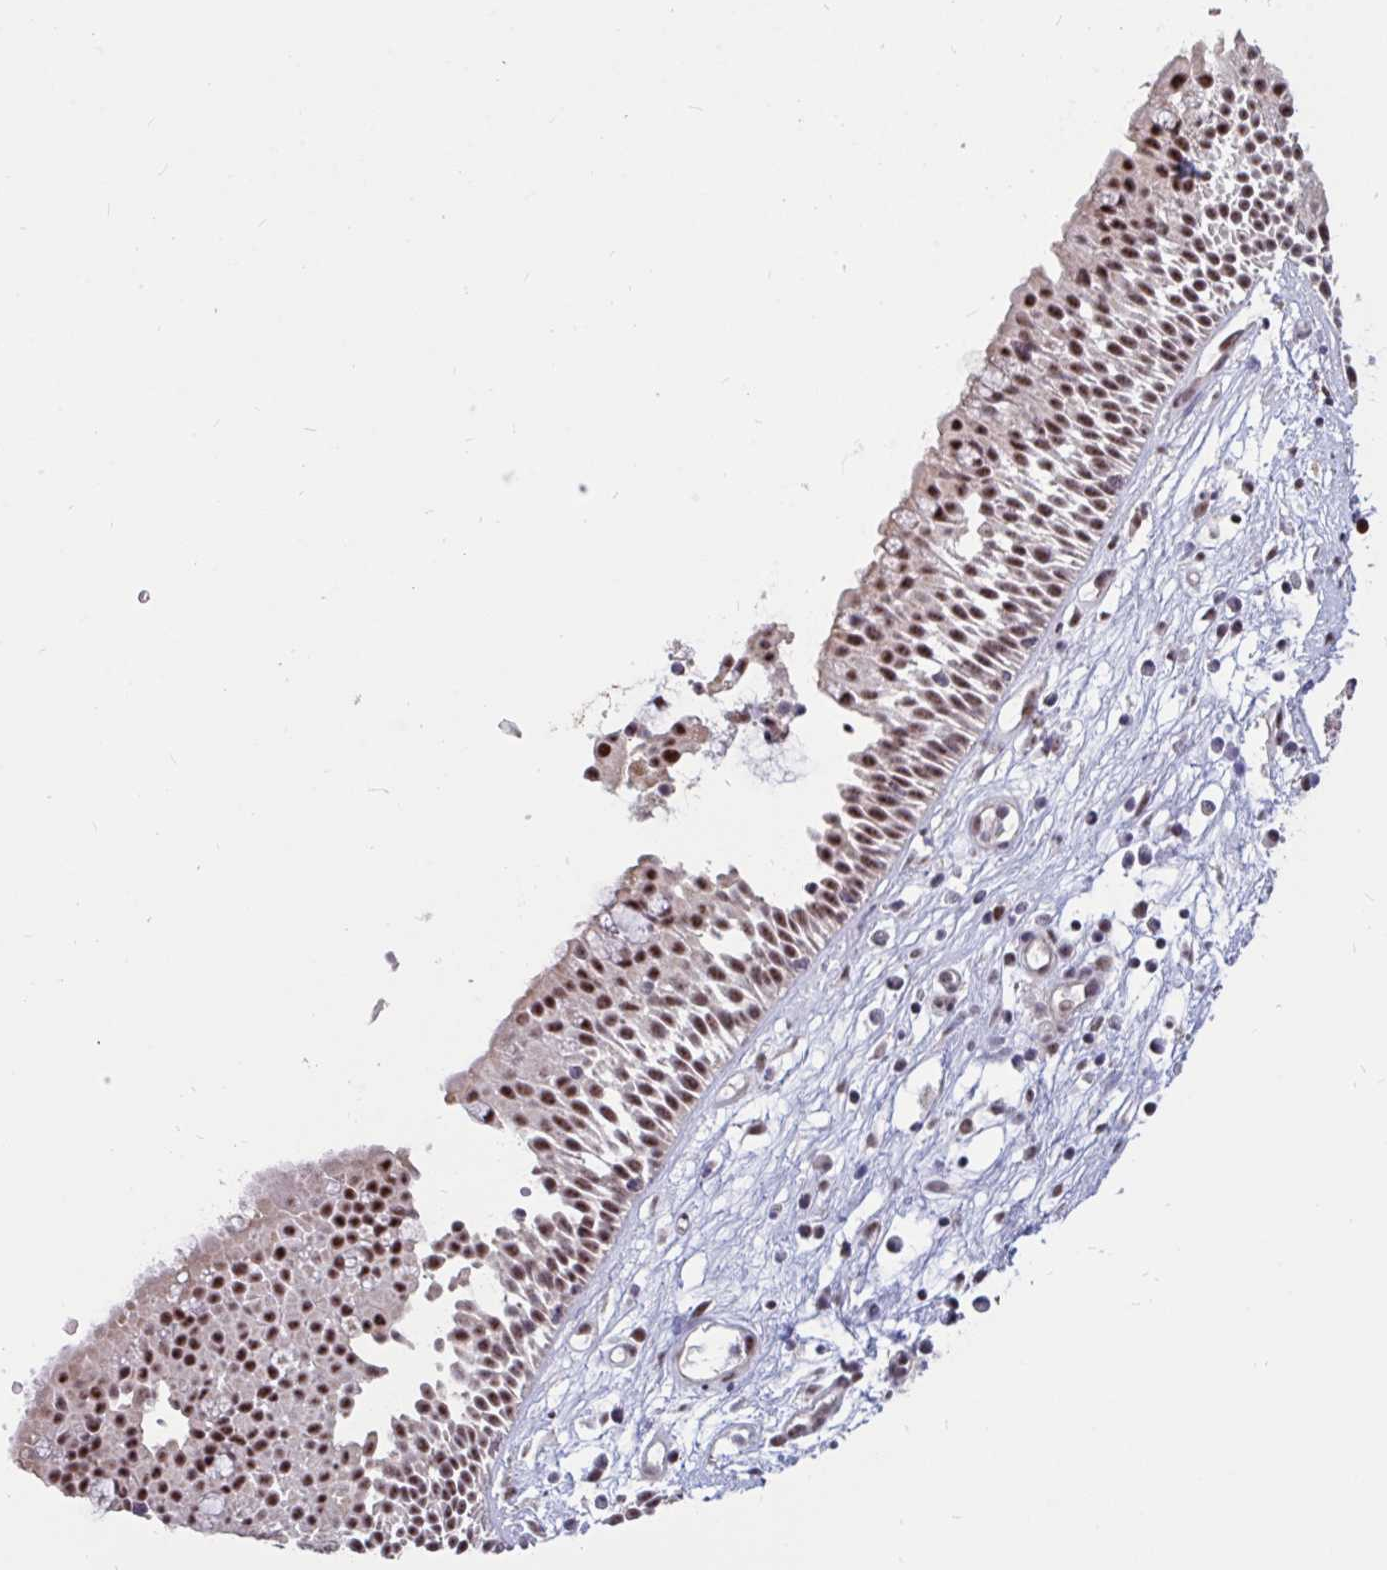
{"staining": {"intensity": "moderate", "quantity": ">75%", "location": "nuclear"}, "tissue": "nasopharynx", "cell_type": "Respiratory epithelial cells", "image_type": "normal", "snomed": [{"axis": "morphology", "description": "Normal tissue, NOS"}, {"axis": "topography", "description": "Nasopharynx"}], "caption": "IHC (DAB (3,3'-diaminobenzidine)) staining of normal nasopharynx demonstrates moderate nuclear protein expression in approximately >75% of respiratory epithelial cells. (DAB (3,3'-diaminobenzidine) IHC with brightfield microscopy, high magnification).", "gene": "DDX39A", "patient": {"sex": "male", "age": 56}}